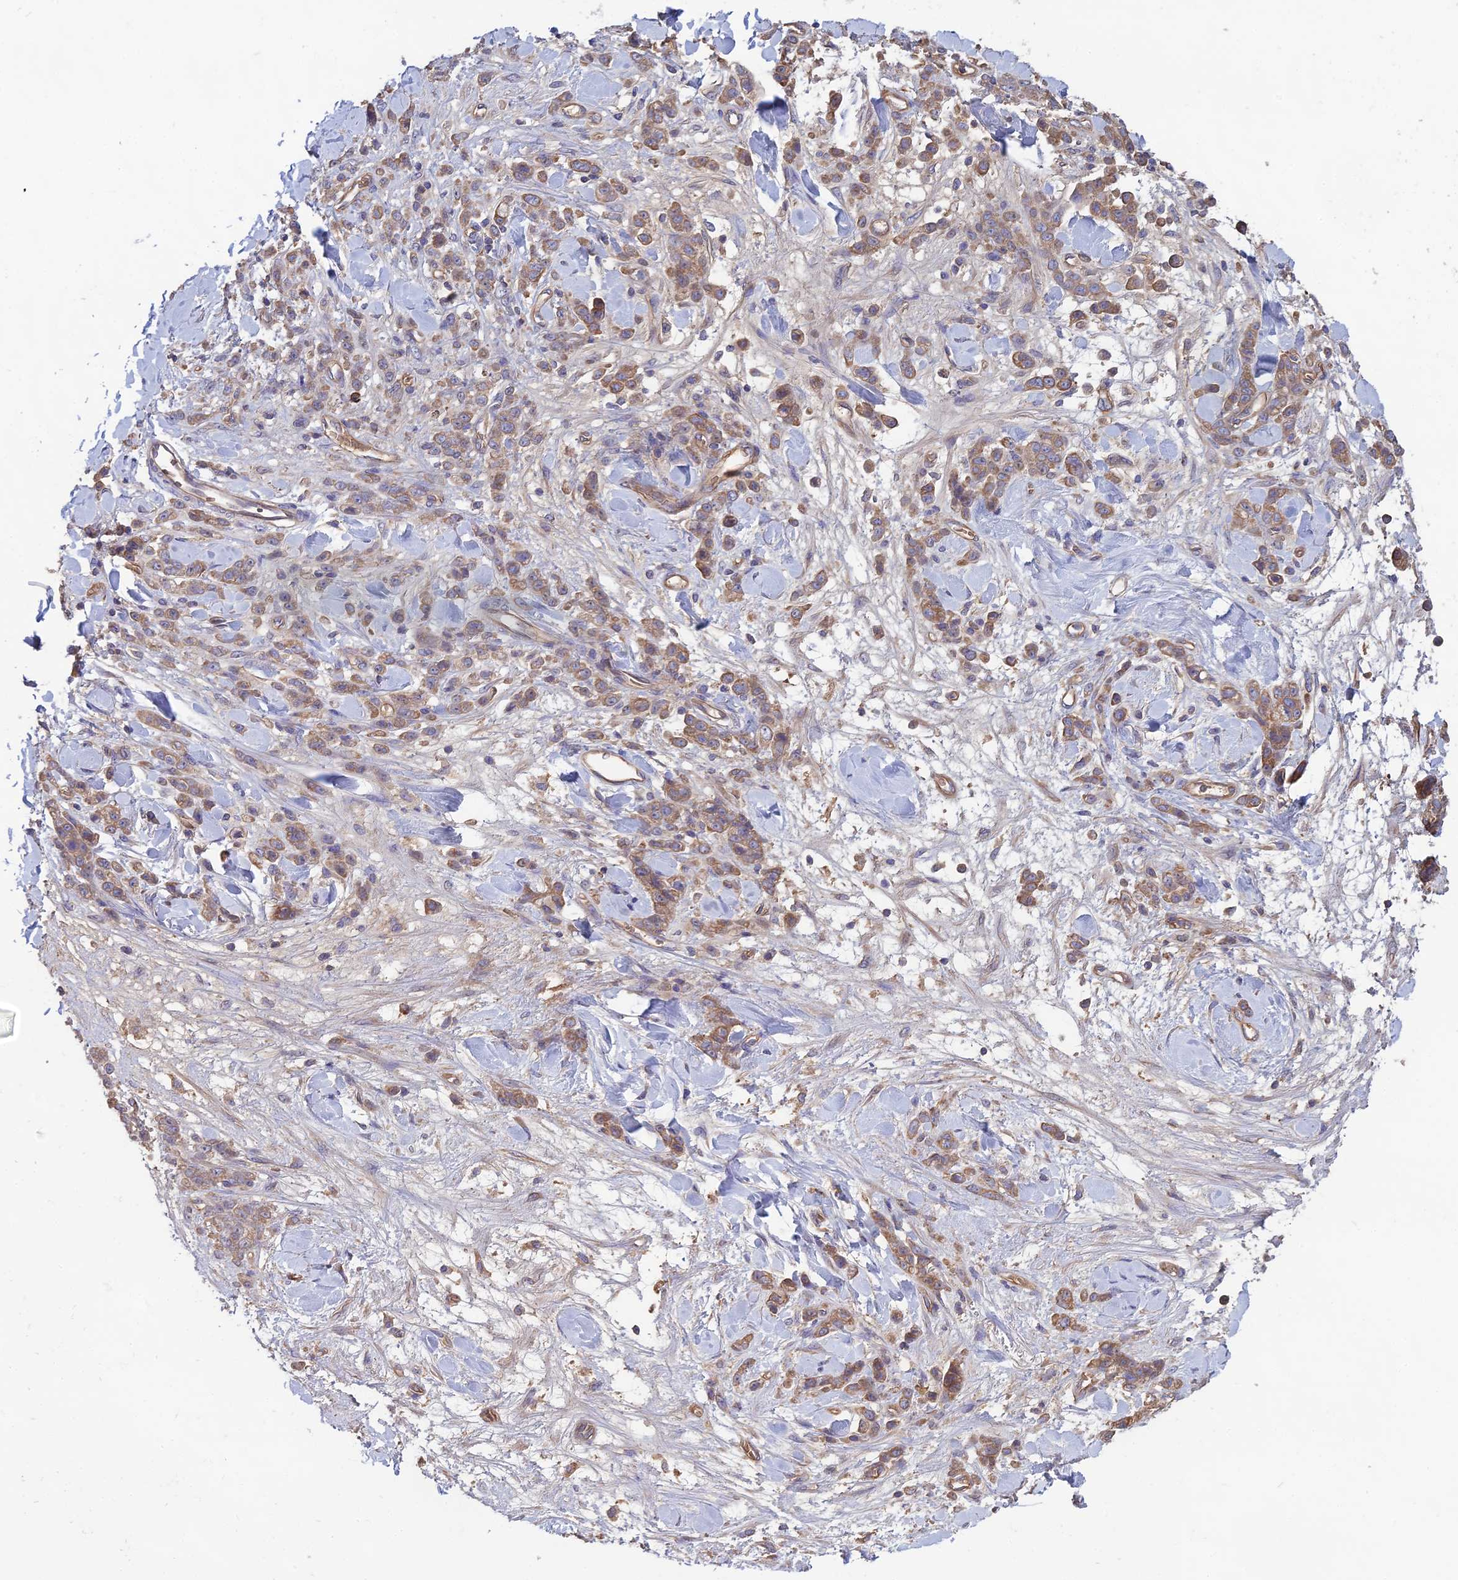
{"staining": {"intensity": "moderate", "quantity": "25%-75%", "location": "cytoplasmic/membranous"}, "tissue": "stomach cancer", "cell_type": "Tumor cells", "image_type": "cancer", "snomed": [{"axis": "morphology", "description": "Normal tissue, NOS"}, {"axis": "morphology", "description": "Adenocarcinoma, NOS"}, {"axis": "topography", "description": "Stomach"}], "caption": "Immunohistochemistry (IHC) photomicrograph of neoplastic tissue: human stomach adenocarcinoma stained using immunohistochemistry (IHC) shows medium levels of moderate protein expression localized specifically in the cytoplasmic/membranous of tumor cells, appearing as a cytoplasmic/membranous brown color.", "gene": "GALR2", "patient": {"sex": "male", "age": 82}}